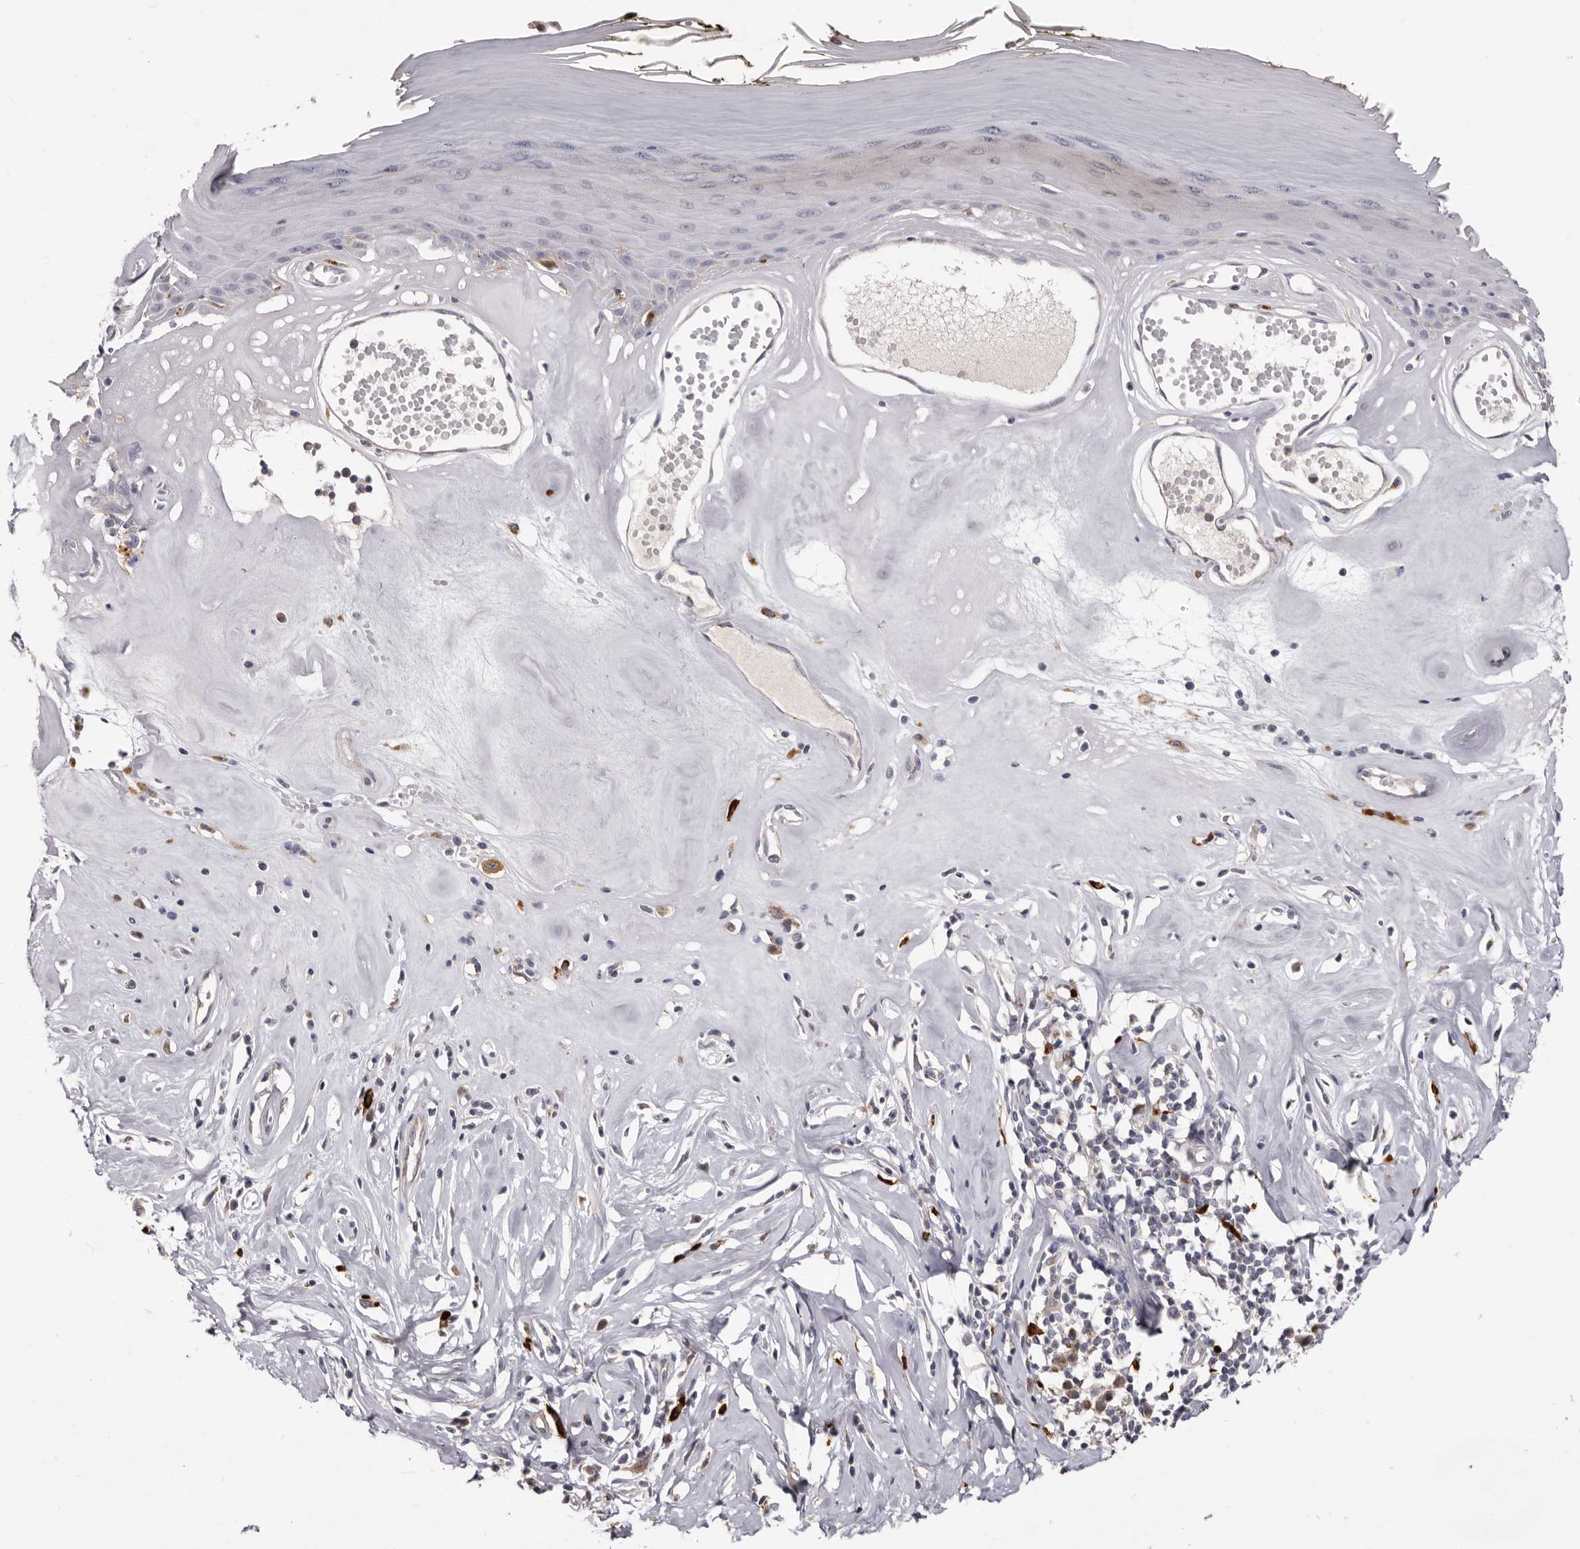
{"staining": {"intensity": "moderate", "quantity": "<25%", "location": "cytoplasmic/membranous"}, "tissue": "skin", "cell_type": "Epidermal cells", "image_type": "normal", "snomed": [{"axis": "morphology", "description": "Normal tissue, NOS"}, {"axis": "morphology", "description": "Inflammation, NOS"}, {"axis": "topography", "description": "Vulva"}], "caption": "High-magnification brightfield microscopy of normal skin stained with DAB (brown) and counterstained with hematoxylin (blue). epidermal cells exhibit moderate cytoplasmic/membranous expression is appreciated in approximately<25% of cells. (brown staining indicates protein expression, while blue staining denotes nuclei).", "gene": "DAP", "patient": {"sex": "female", "age": 84}}